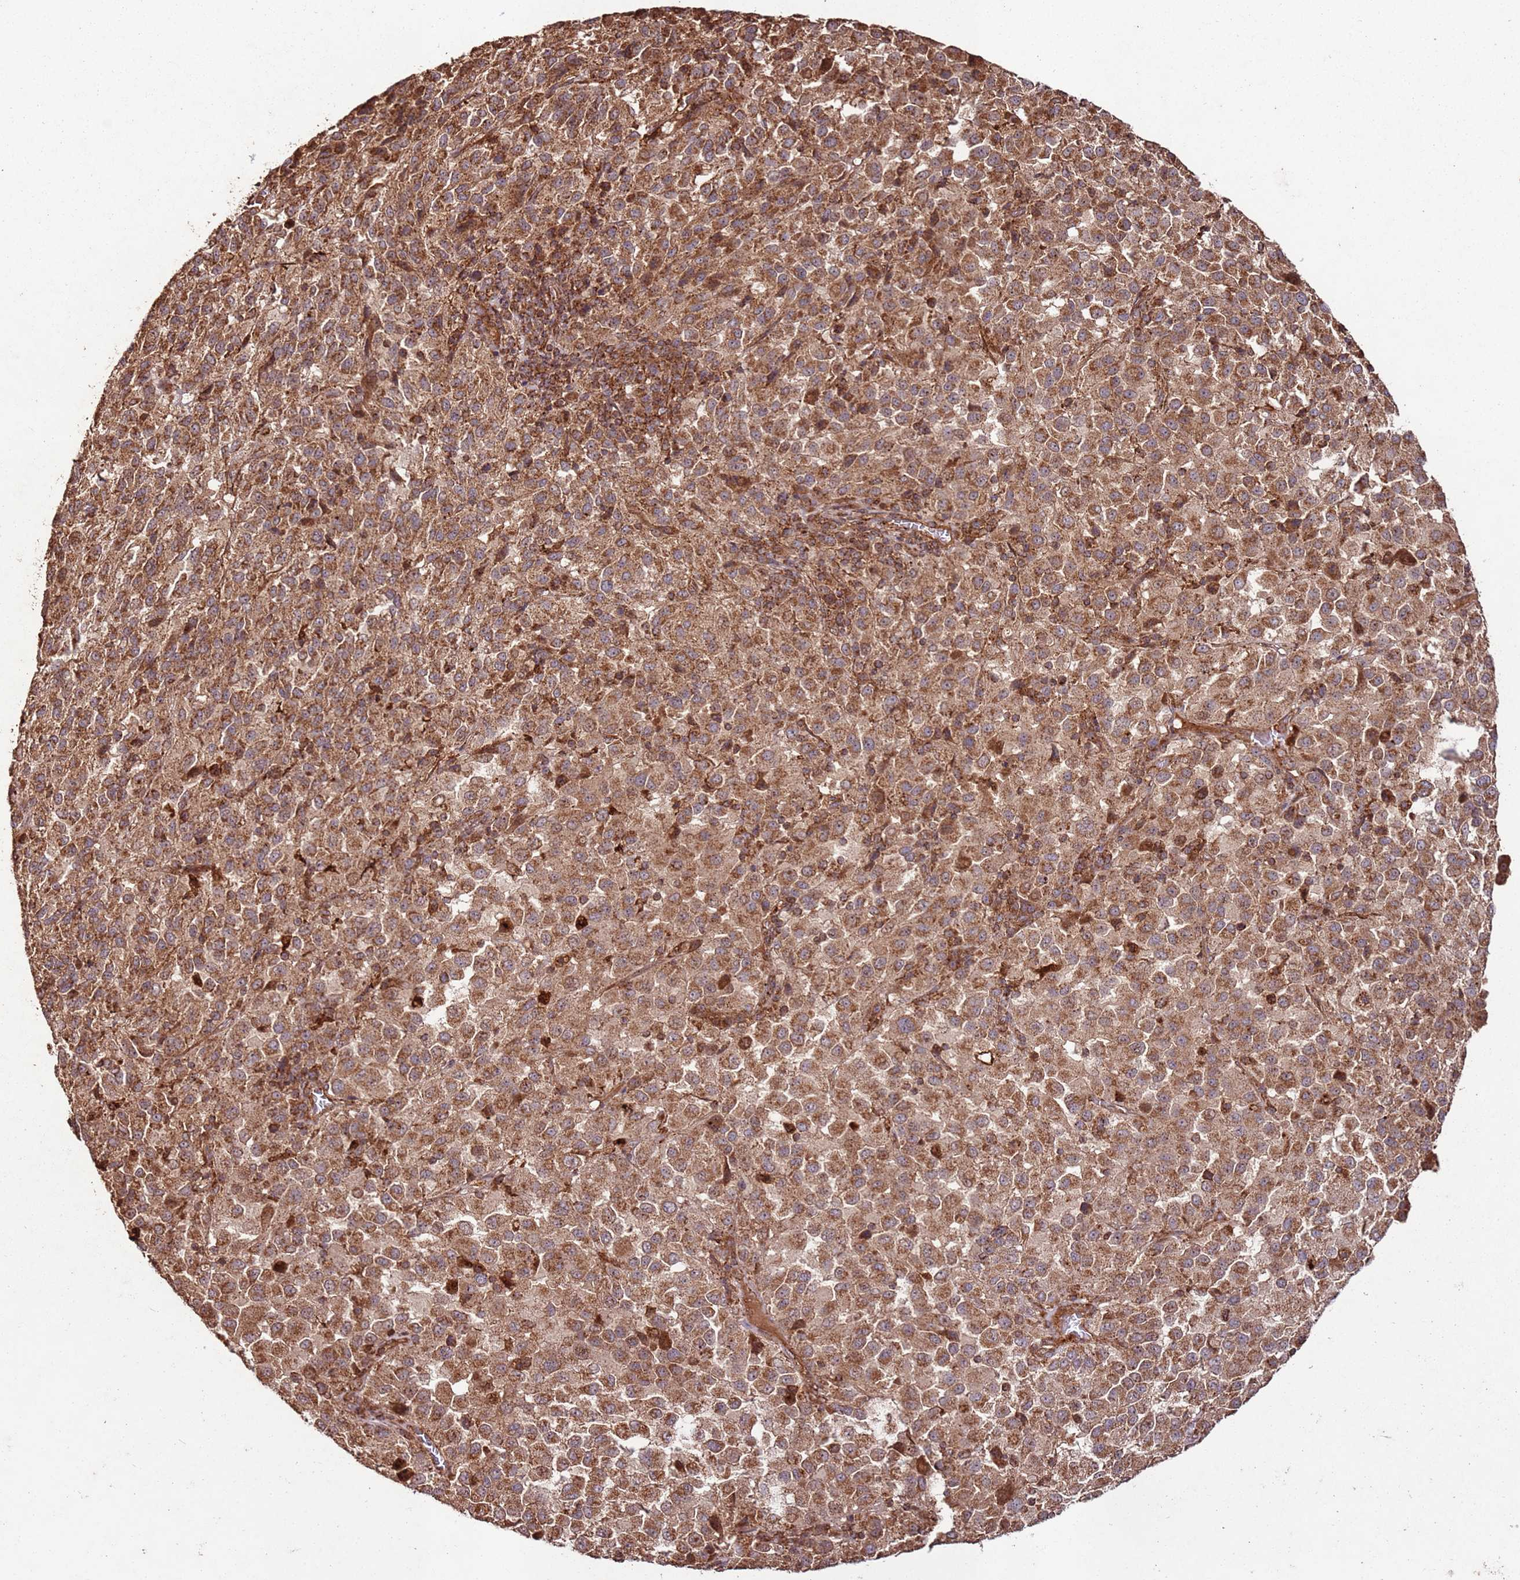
{"staining": {"intensity": "moderate", "quantity": ">75%", "location": "cytoplasmic/membranous"}, "tissue": "melanoma", "cell_type": "Tumor cells", "image_type": "cancer", "snomed": [{"axis": "morphology", "description": "Malignant melanoma, Metastatic site"}, {"axis": "topography", "description": "Lung"}], "caption": "Immunohistochemistry of malignant melanoma (metastatic site) displays medium levels of moderate cytoplasmic/membranous positivity in approximately >75% of tumor cells. The staining was performed using DAB, with brown indicating positive protein expression. Nuclei are stained blue with hematoxylin.", "gene": "FAM186A", "patient": {"sex": "male", "age": 64}}